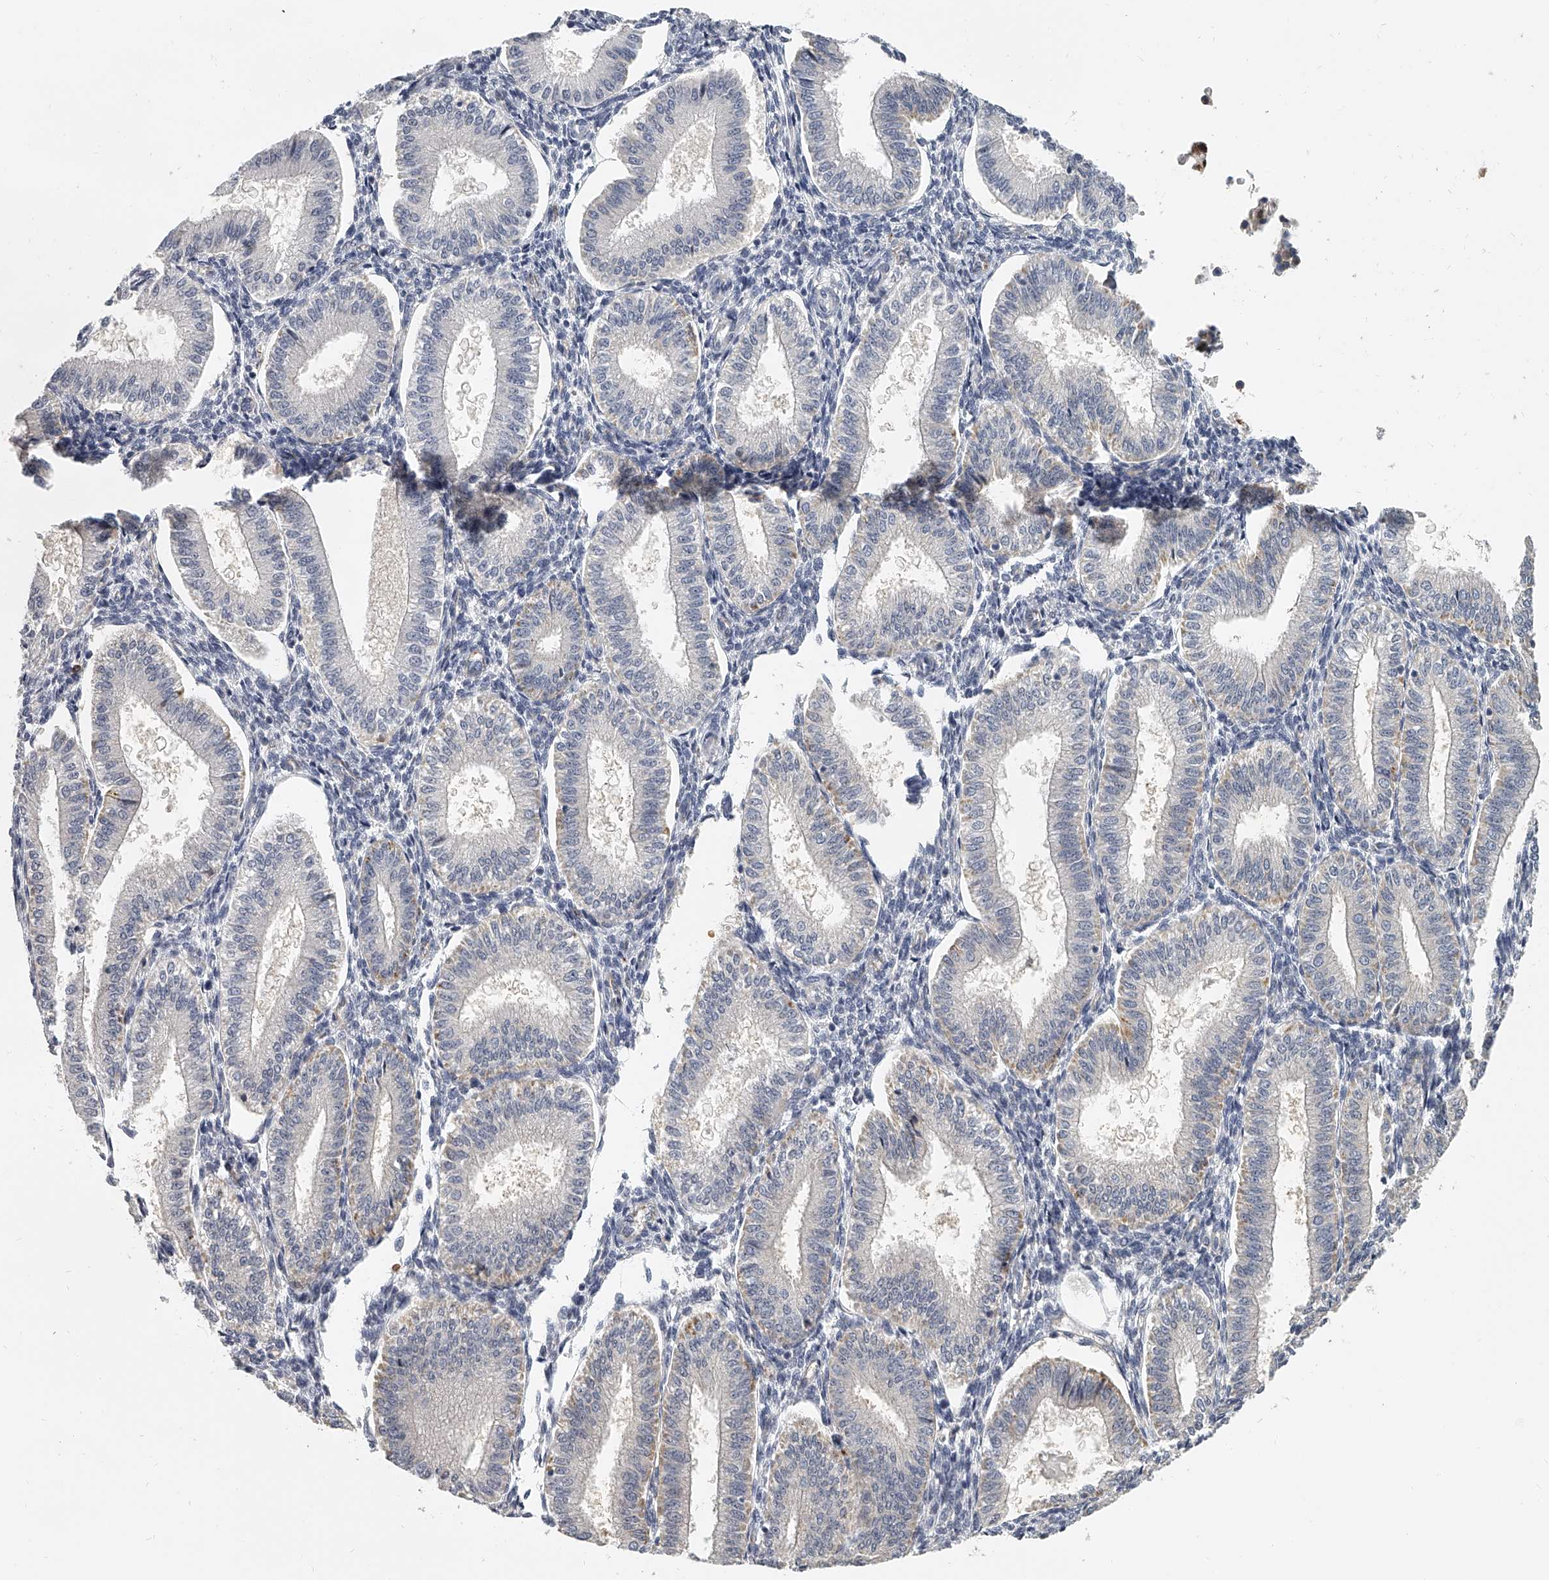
{"staining": {"intensity": "negative", "quantity": "none", "location": "none"}, "tissue": "endometrium", "cell_type": "Cells in endometrial stroma", "image_type": "normal", "snomed": [{"axis": "morphology", "description": "Normal tissue, NOS"}, {"axis": "topography", "description": "Endometrium"}], "caption": "Protein analysis of unremarkable endometrium reveals no significant positivity in cells in endometrial stroma. The staining was performed using DAB to visualize the protein expression in brown, while the nuclei were stained in blue with hematoxylin (Magnification: 20x).", "gene": "KLHL7", "patient": {"sex": "female", "age": 39}}